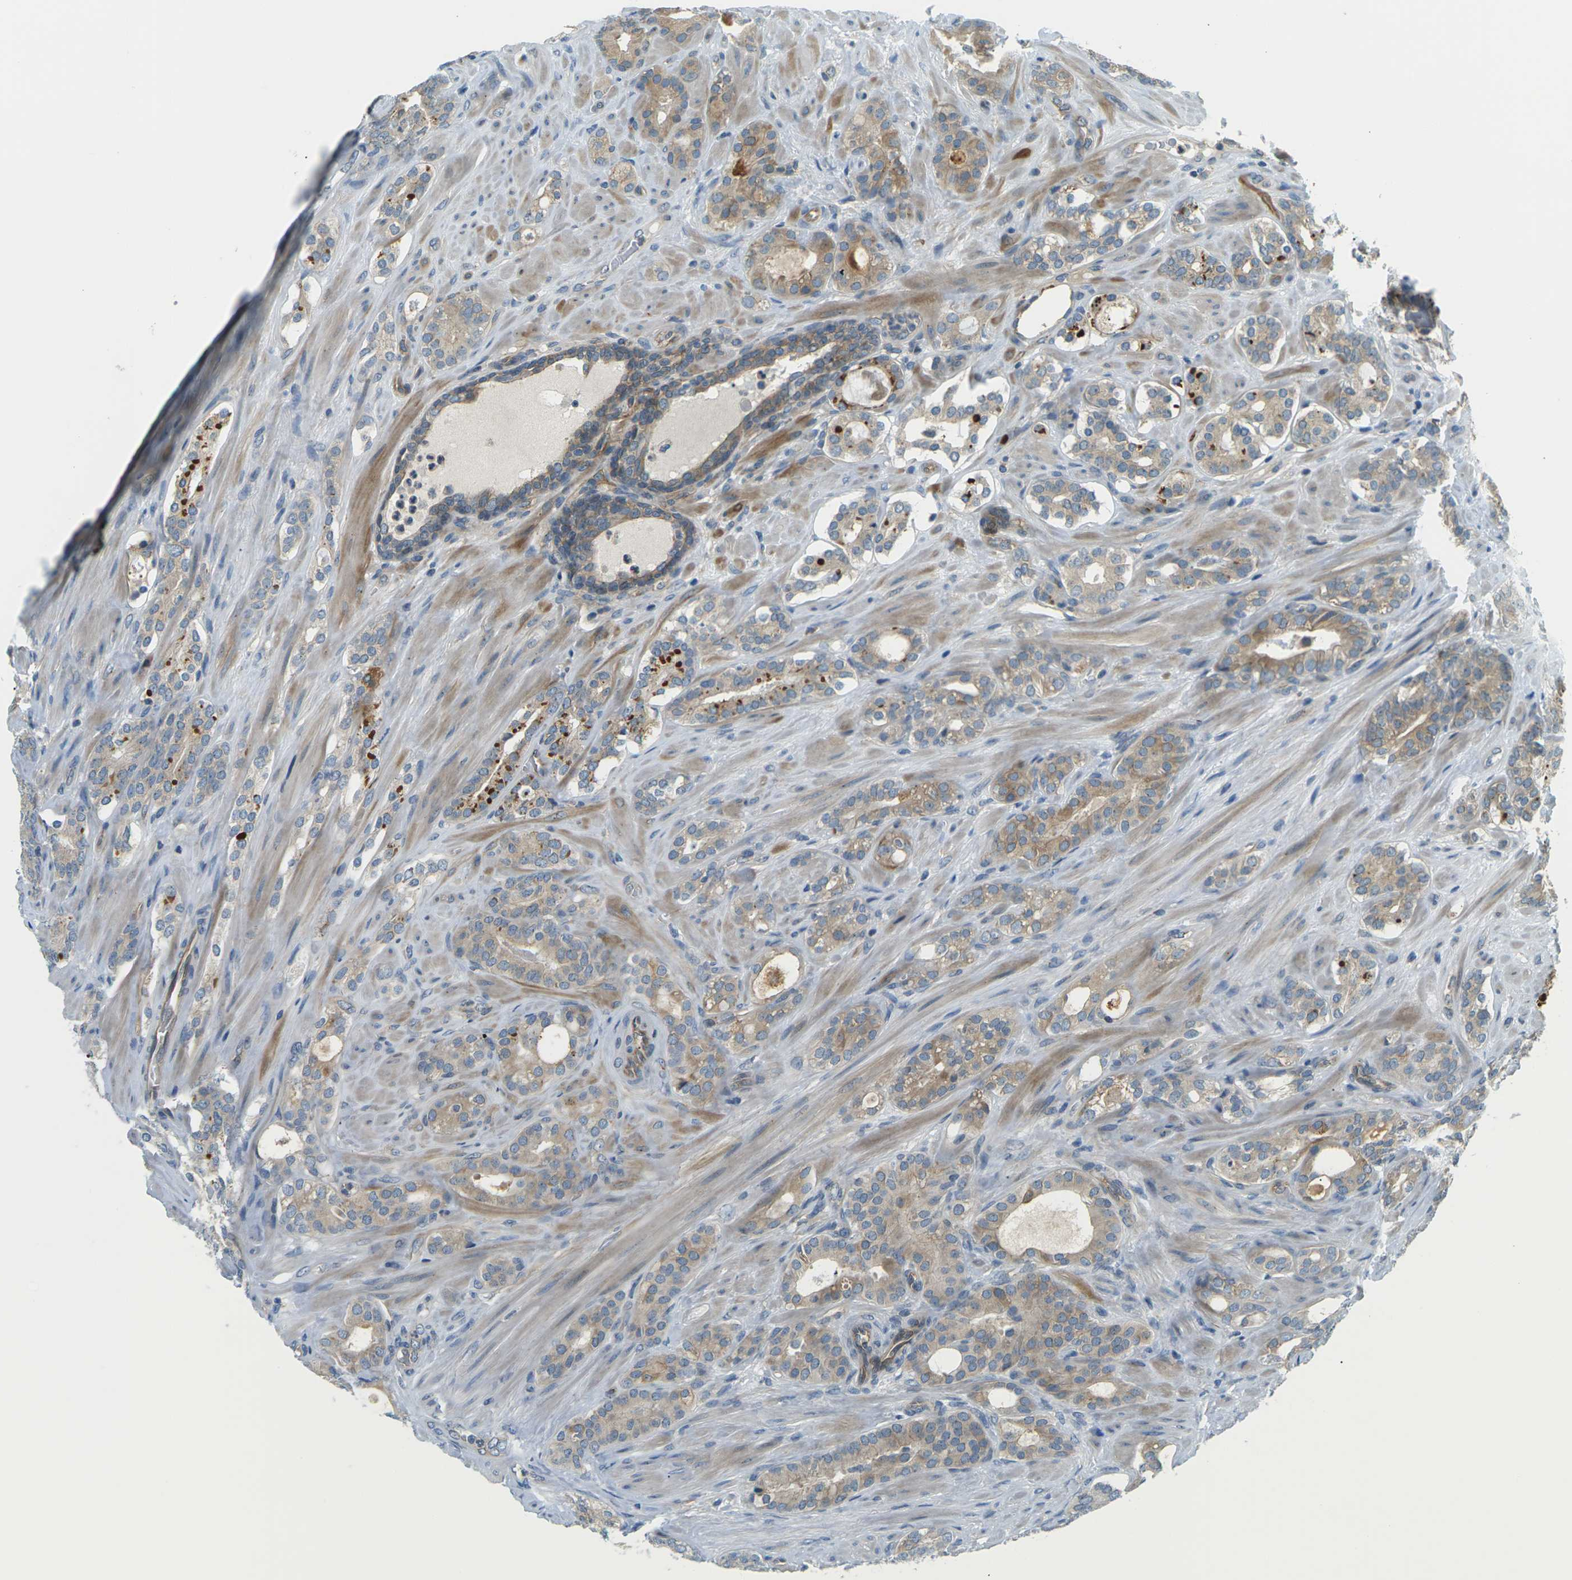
{"staining": {"intensity": "weak", "quantity": ">75%", "location": "cytoplasmic/membranous"}, "tissue": "prostate cancer", "cell_type": "Tumor cells", "image_type": "cancer", "snomed": [{"axis": "morphology", "description": "Adenocarcinoma, Low grade"}, {"axis": "topography", "description": "Prostate"}], "caption": "Immunohistochemistry (IHC) (DAB) staining of human prostate cancer (adenocarcinoma (low-grade)) shows weak cytoplasmic/membranous protein staining in about >75% of tumor cells.", "gene": "SLC13A3", "patient": {"sex": "male", "age": 63}}